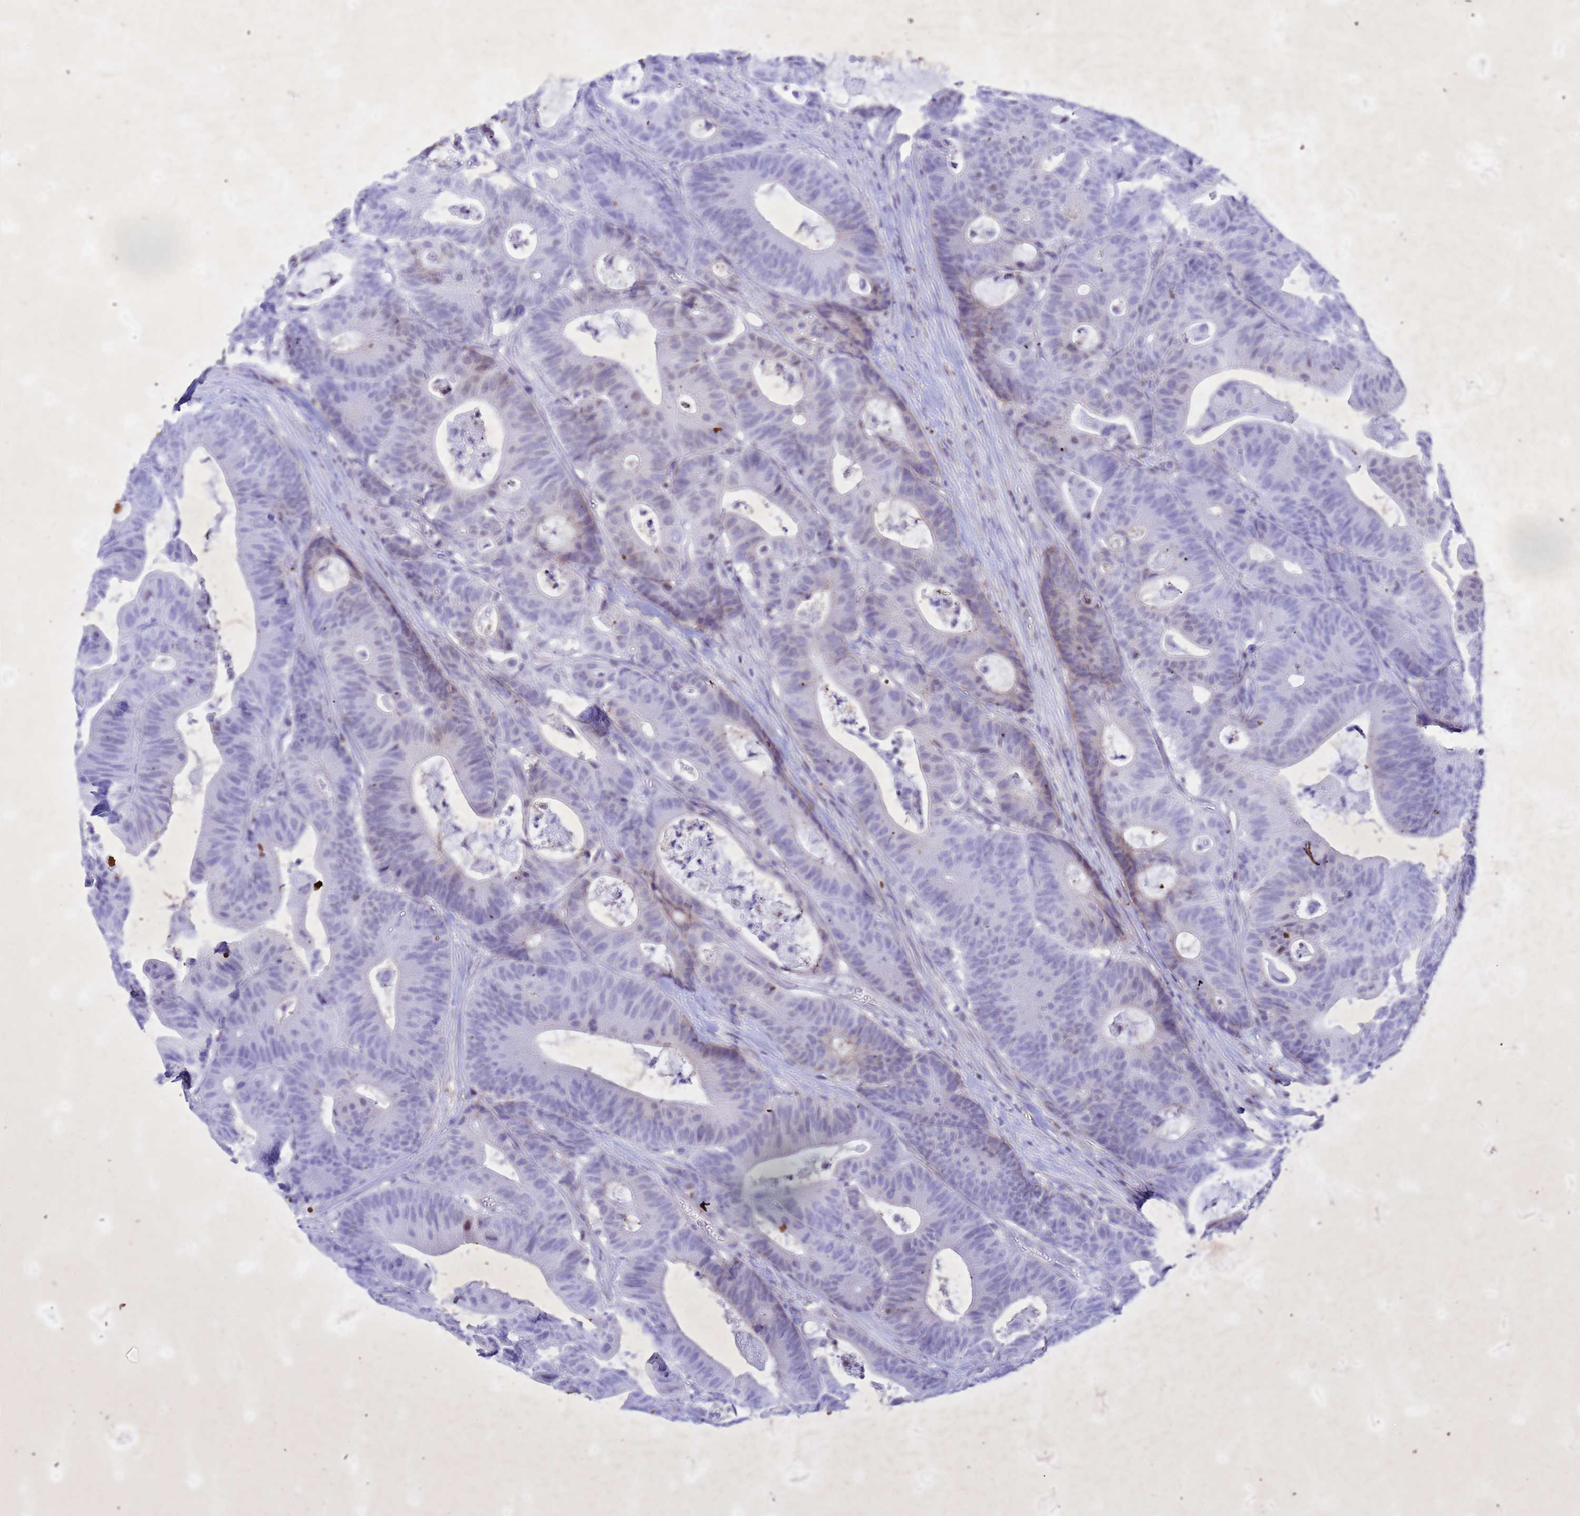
{"staining": {"intensity": "weak", "quantity": "<25%", "location": "cytoplasmic/membranous"}, "tissue": "colorectal cancer", "cell_type": "Tumor cells", "image_type": "cancer", "snomed": [{"axis": "morphology", "description": "Adenocarcinoma, NOS"}, {"axis": "topography", "description": "Colon"}], "caption": "Tumor cells are negative for brown protein staining in colorectal adenocarcinoma.", "gene": "COPS9", "patient": {"sex": "female", "age": 84}}